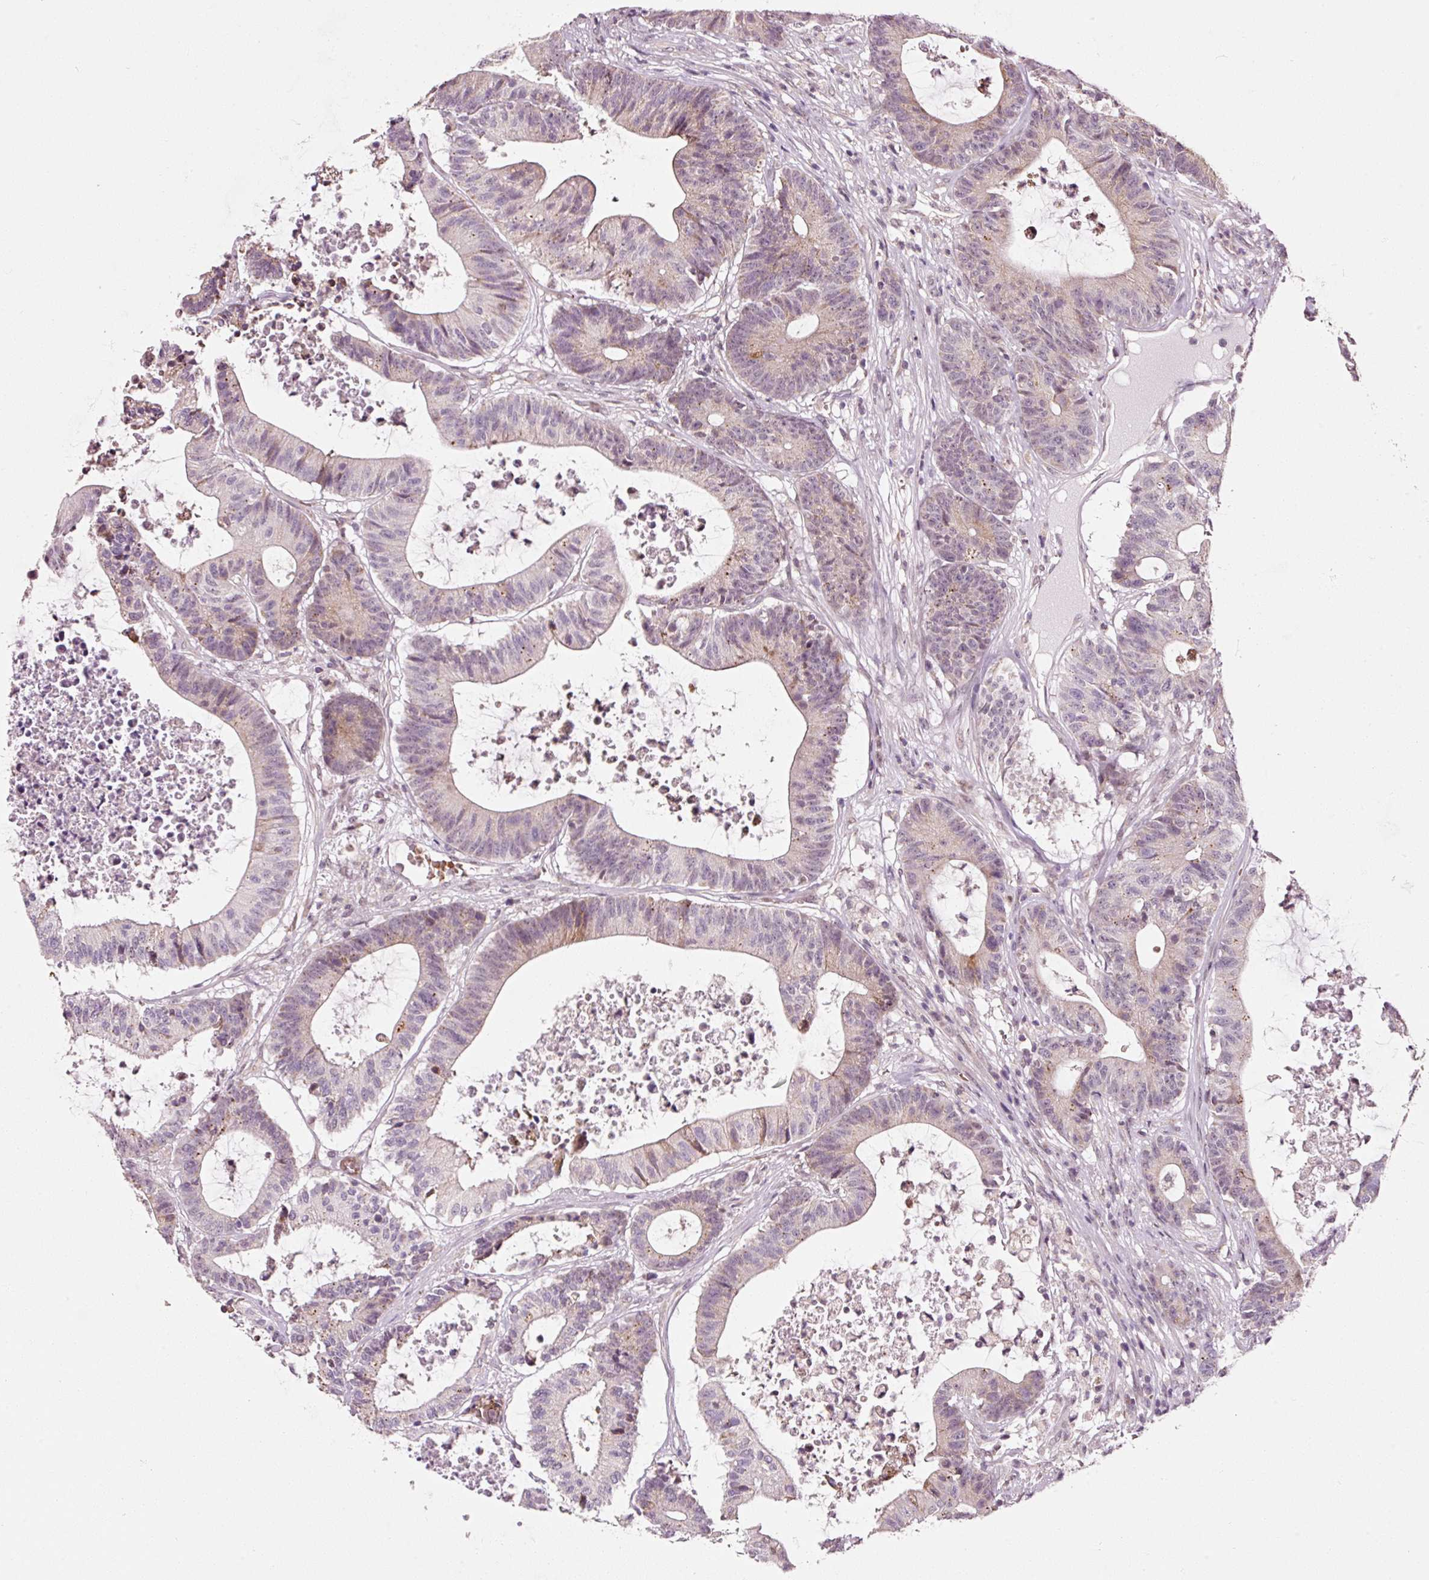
{"staining": {"intensity": "weak", "quantity": "<25%", "location": "cytoplasmic/membranous,nuclear"}, "tissue": "colorectal cancer", "cell_type": "Tumor cells", "image_type": "cancer", "snomed": [{"axis": "morphology", "description": "Adenocarcinoma, NOS"}, {"axis": "topography", "description": "Colon"}], "caption": "Immunohistochemical staining of adenocarcinoma (colorectal) demonstrates no significant positivity in tumor cells.", "gene": "ZNF460", "patient": {"sex": "female", "age": 84}}